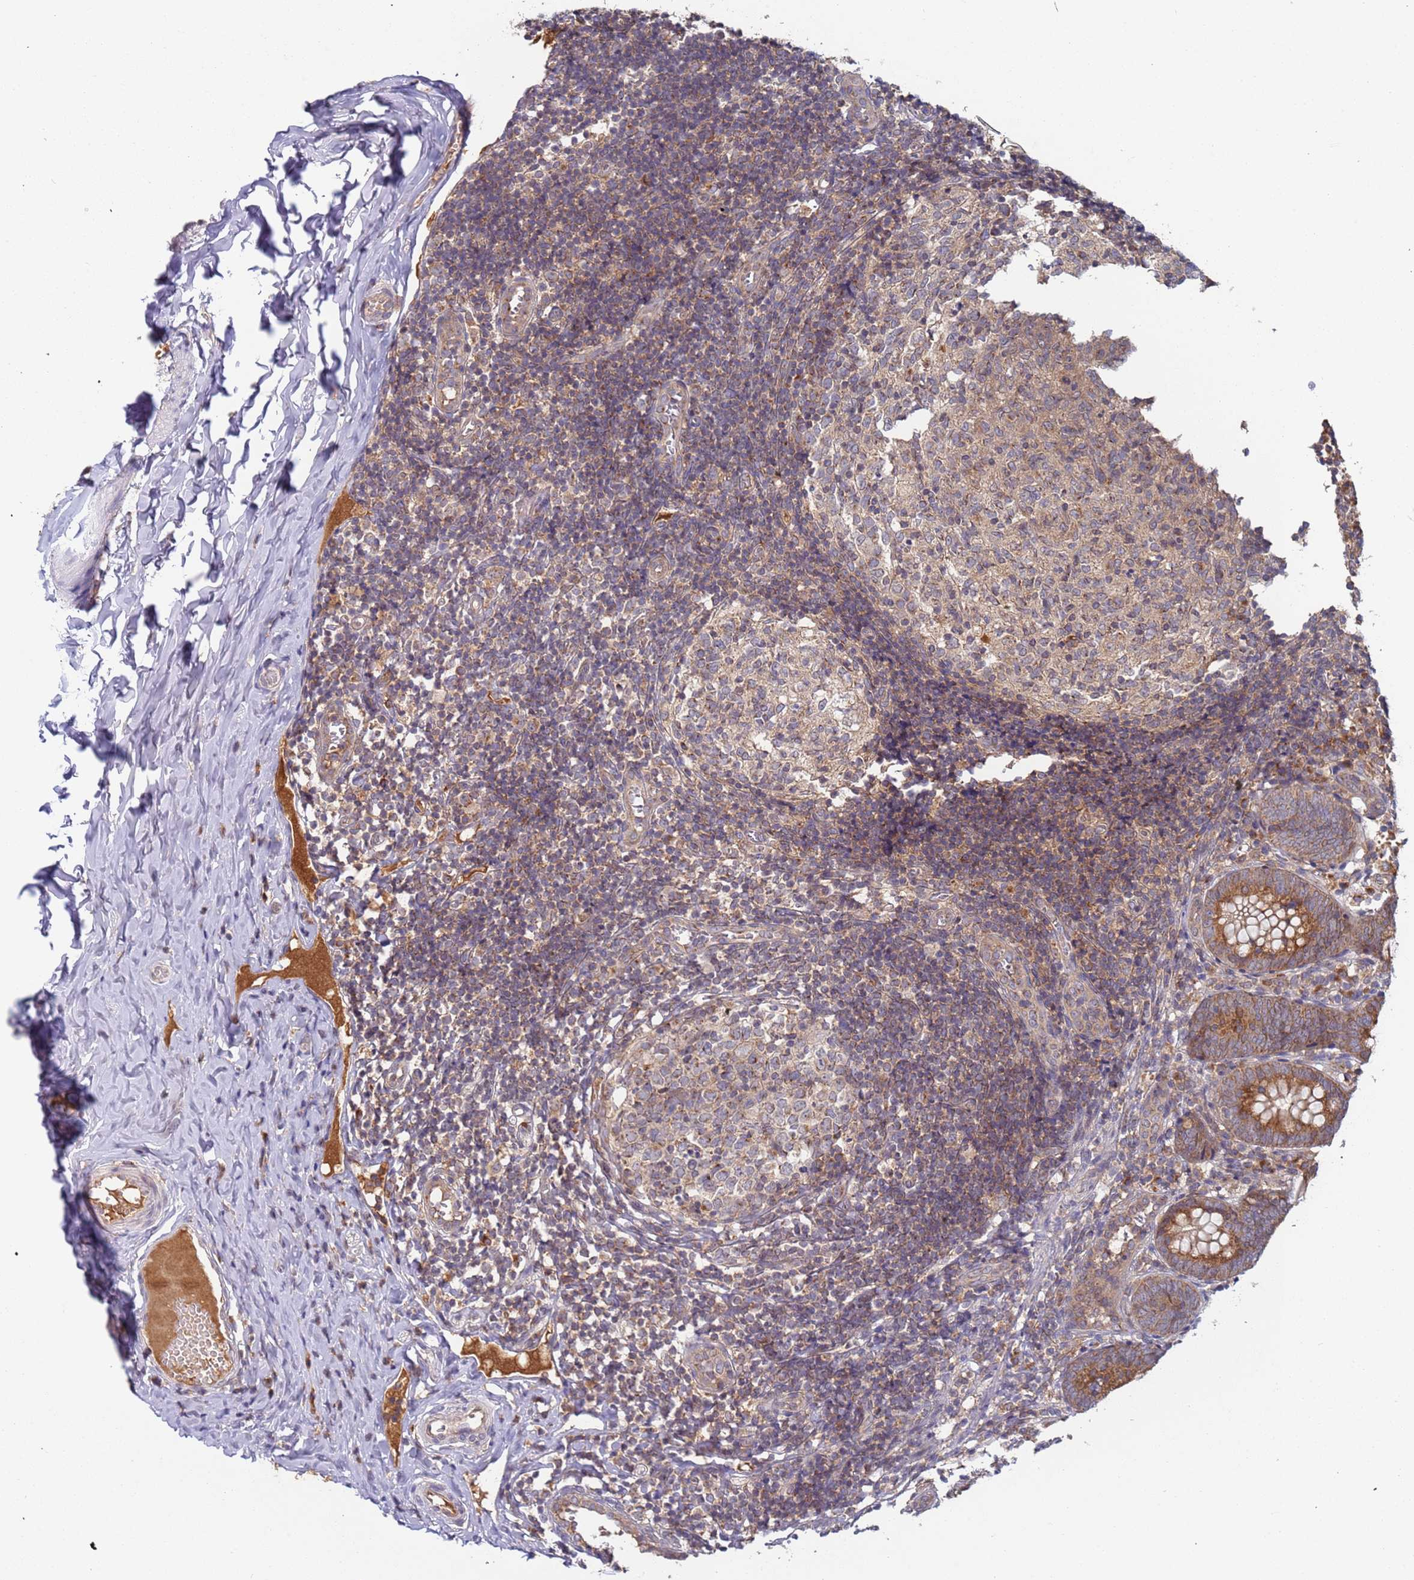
{"staining": {"intensity": "moderate", "quantity": ">75%", "location": "cytoplasmic/membranous"}, "tissue": "appendix", "cell_type": "Glandular cells", "image_type": "normal", "snomed": [{"axis": "morphology", "description": "Normal tissue, NOS"}, {"axis": "topography", "description": "Appendix"}], "caption": "Unremarkable appendix reveals moderate cytoplasmic/membranous staining in approximately >75% of glandular cells.", "gene": "OR5A2", "patient": {"sex": "male", "age": 8}}